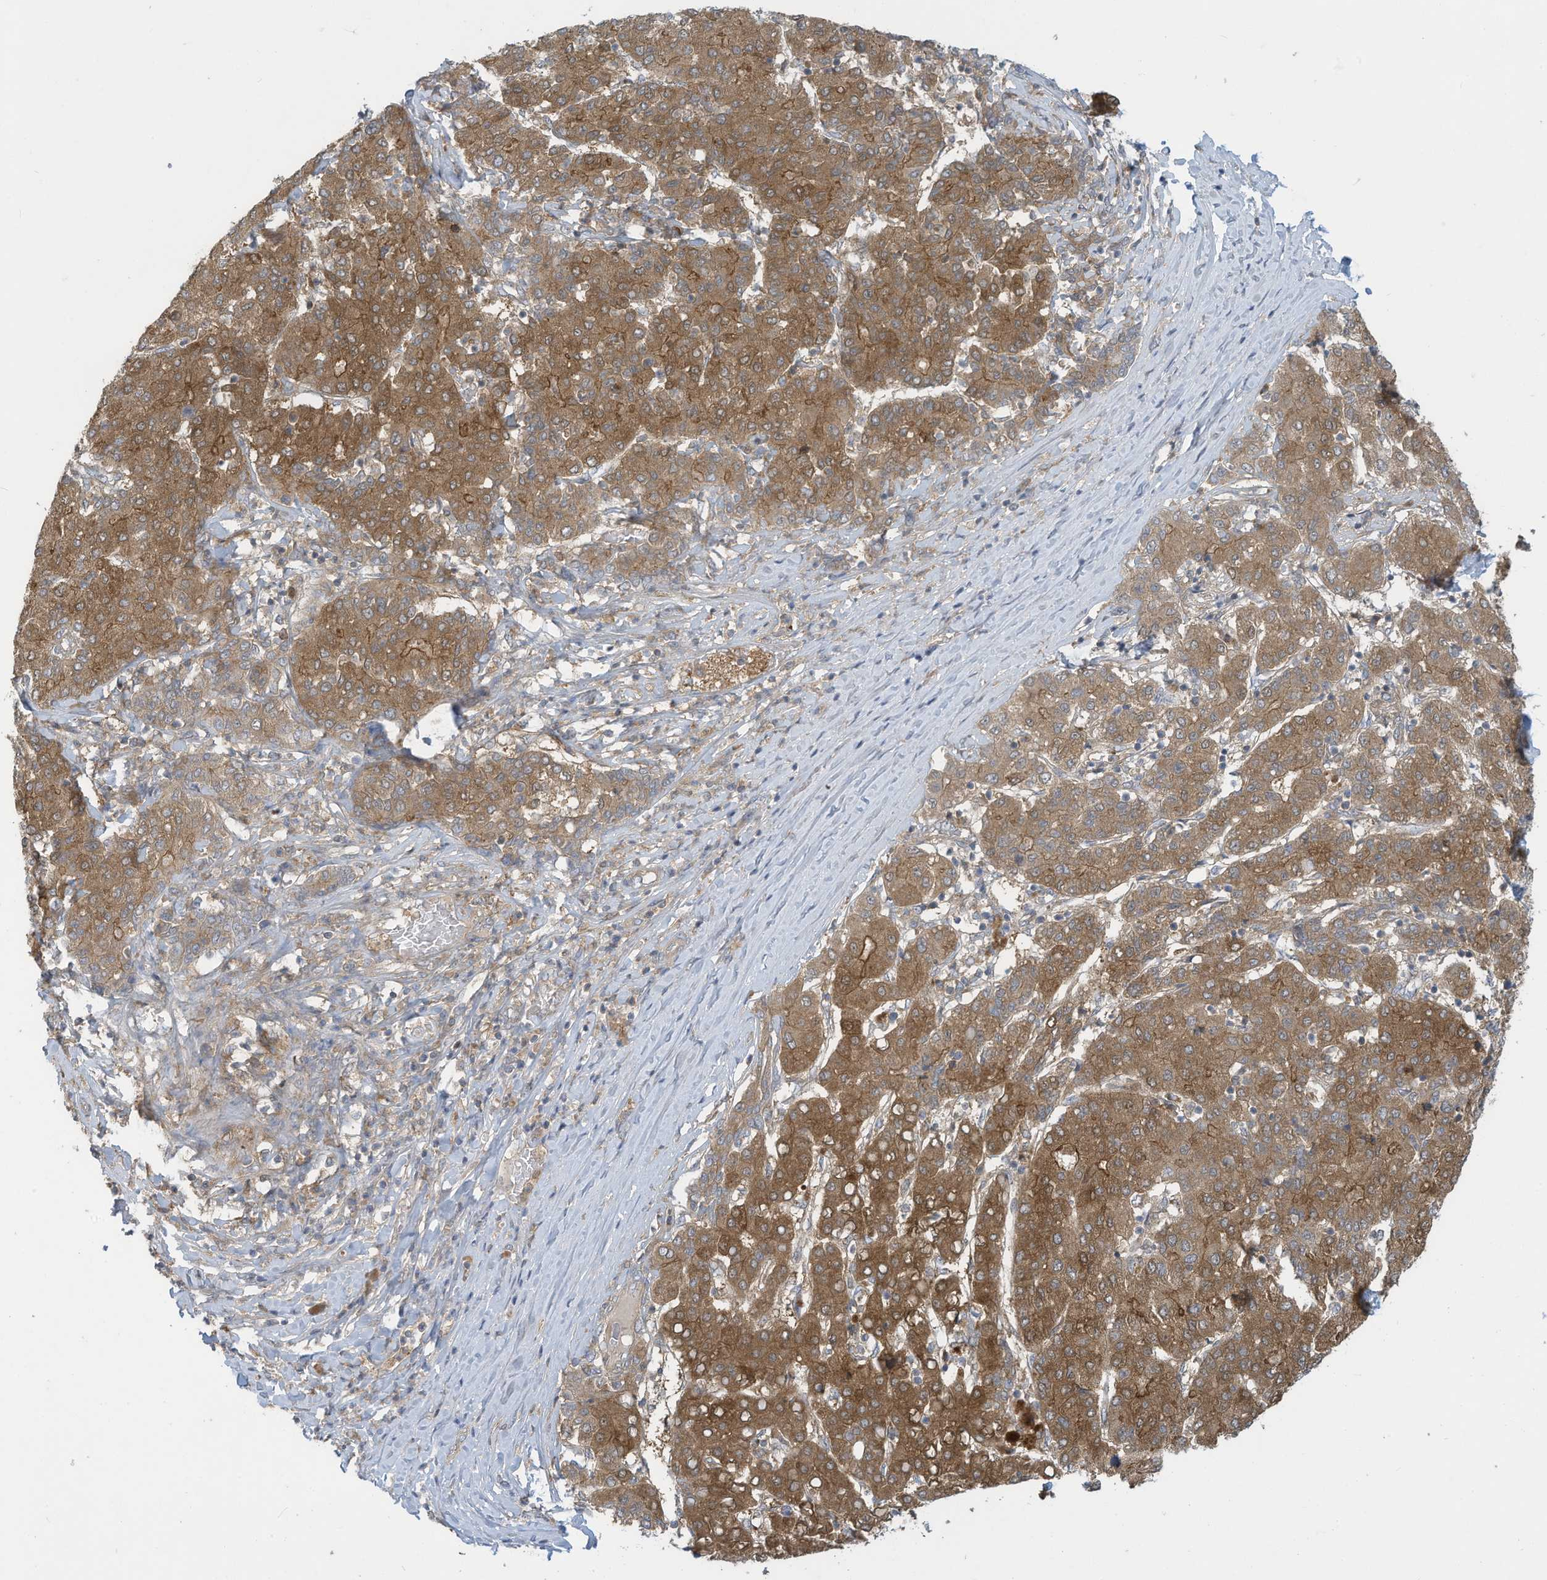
{"staining": {"intensity": "moderate", "quantity": ">75%", "location": "cytoplasmic/membranous"}, "tissue": "liver cancer", "cell_type": "Tumor cells", "image_type": "cancer", "snomed": [{"axis": "morphology", "description": "Carcinoma, Hepatocellular, NOS"}, {"axis": "topography", "description": "Liver"}], "caption": "Immunohistochemistry (IHC) (DAB) staining of human liver cancer (hepatocellular carcinoma) reveals moderate cytoplasmic/membranous protein positivity in about >75% of tumor cells.", "gene": "ADI1", "patient": {"sex": "male", "age": 65}}